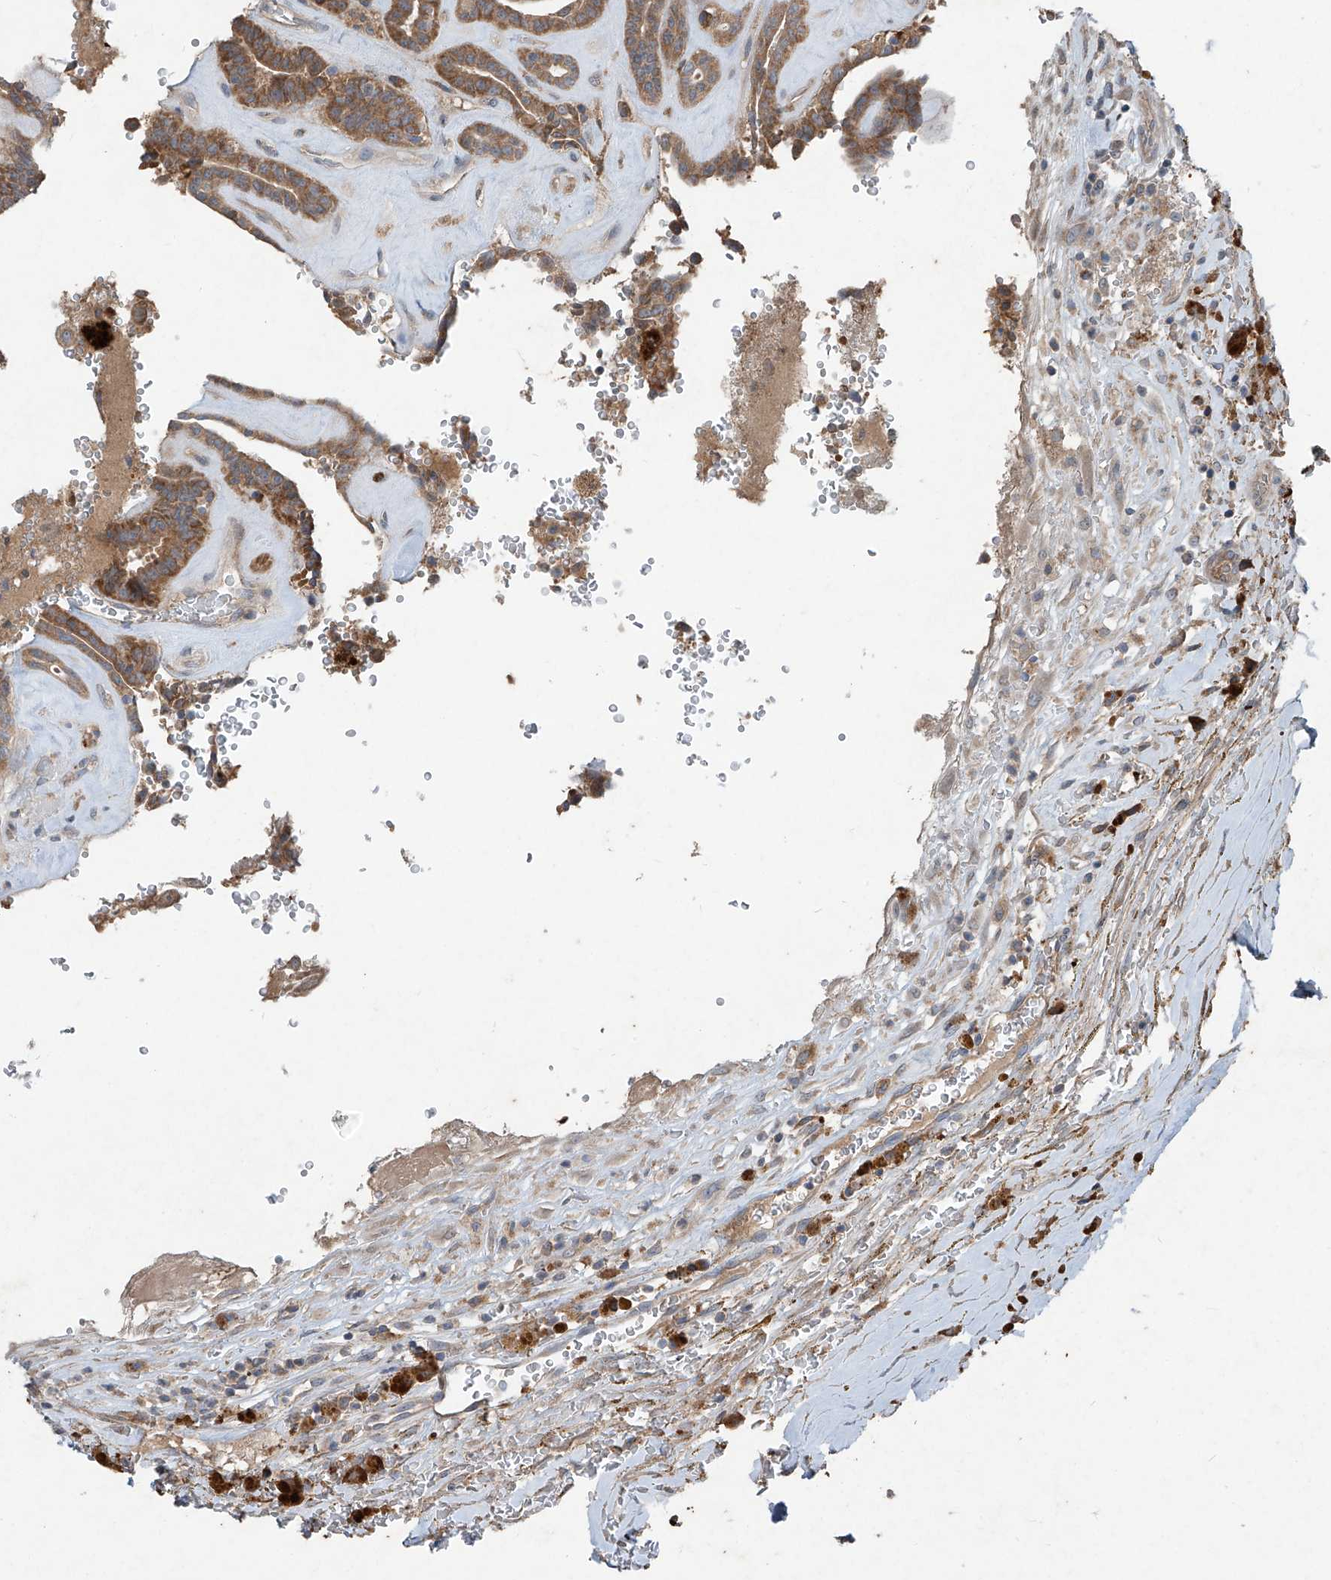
{"staining": {"intensity": "moderate", "quantity": ">75%", "location": "cytoplasmic/membranous"}, "tissue": "thyroid cancer", "cell_type": "Tumor cells", "image_type": "cancer", "snomed": [{"axis": "morphology", "description": "Papillary adenocarcinoma, NOS"}, {"axis": "topography", "description": "Thyroid gland"}], "caption": "Moderate cytoplasmic/membranous protein expression is seen in approximately >75% of tumor cells in thyroid cancer (papillary adenocarcinoma). Immunohistochemistry (ihc) stains the protein of interest in brown and the nuclei are stained blue.", "gene": "FOXRED2", "patient": {"sex": "male", "age": 77}}